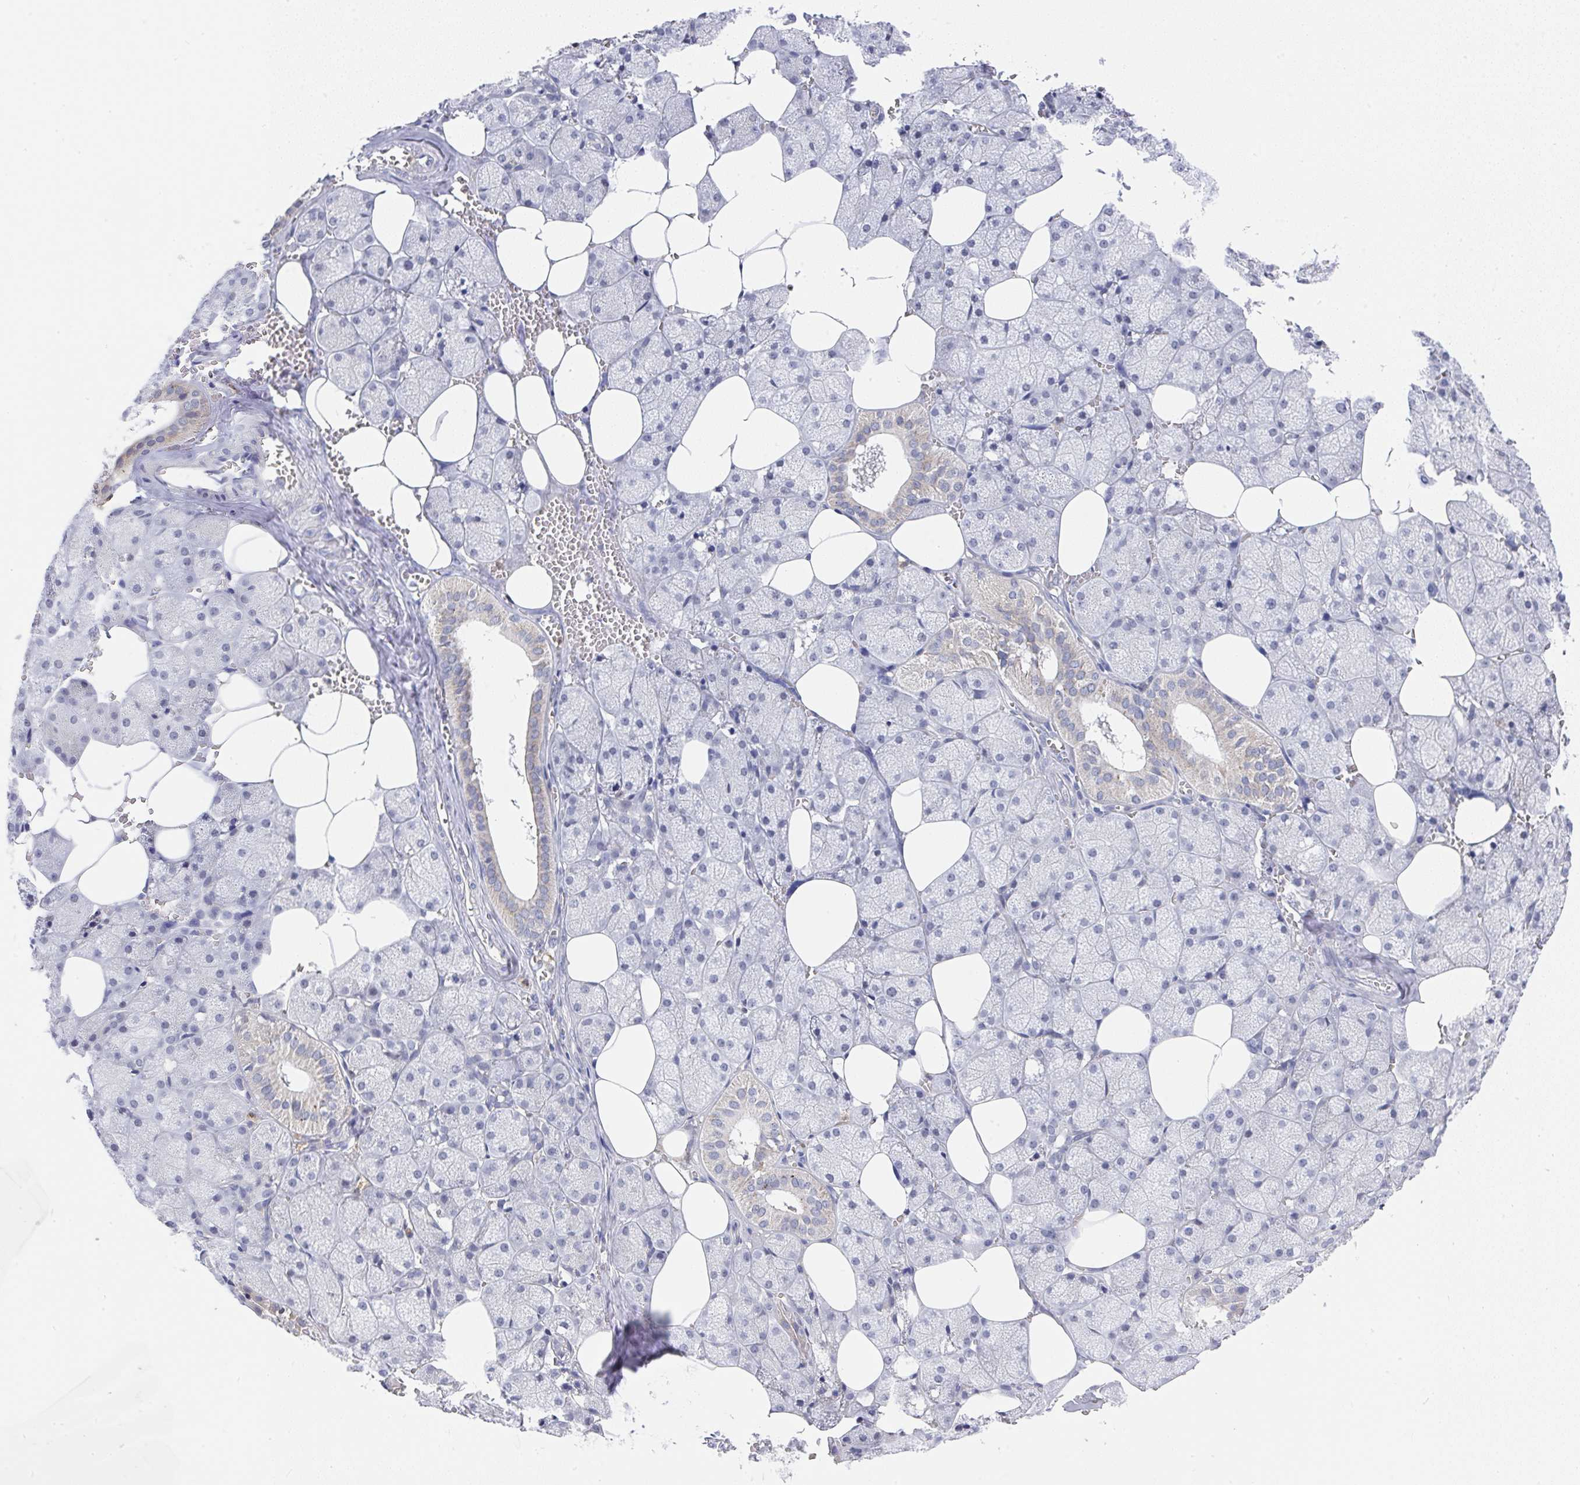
{"staining": {"intensity": "moderate", "quantity": "<25%", "location": "cytoplasmic/membranous"}, "tissue": "salivary gland", "cell_type": "Glandular cells", "image_type": "normal", "snomed": [{"axis": "morphology", "description": "Normal tissue, NOS"}, {"axis": "topography", "description": "Salivary gland"}, {"axis": "topography", "description": "Peripheral nerve tissue"}], "caption": "Protein staining demonstrates moderate cytoplasmic/membranous staining in about <25% of glandular cells in normal salivary gland. (brown staining indicates protein expression, while blue staining denotes nuclei).", "gene": "NCF1", "patient": {"sex": "male", "age": 38}}